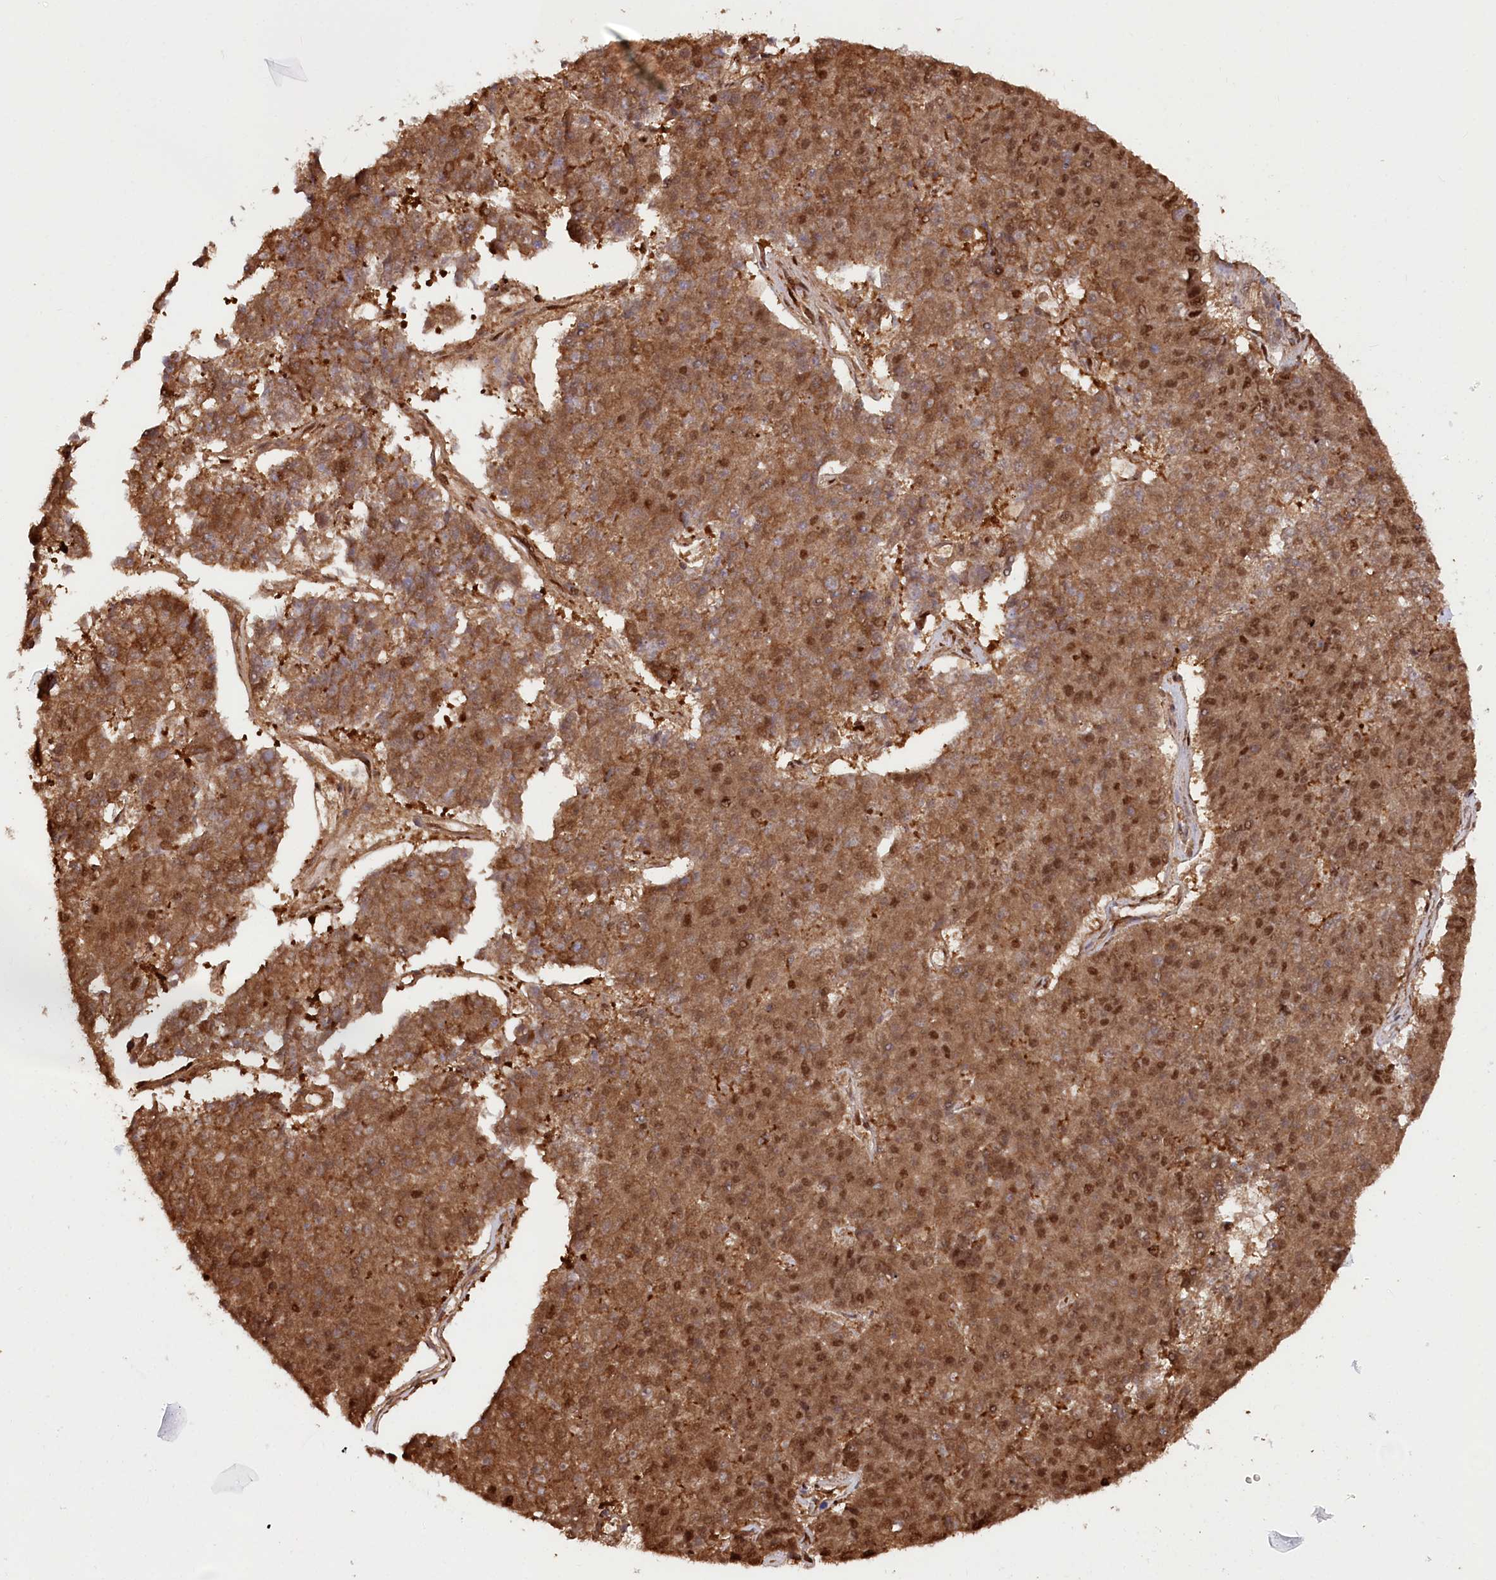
{"staining": {"intensity": "moderate", "quantity": ">75%", "location": "cytoplasmic/membranous,nuclear"}, "tissue": "pancreatic cancer", "cell_type": "Tumor cells", "image_type": "cancer", "snomed": [{"axis": "morphology", "description": "Adenocarcinoma, NOS"}, {"axis": "topography", "description": "Pancreas"}], "caption": "Protein staining demonstrates moderate cytoplasmic/membranous and nuclear staining in approximately >75% of tumor cells in pancreatic cancer.", "gene": "PSMA1", "patient": {"sex": "male", "age": 50}}